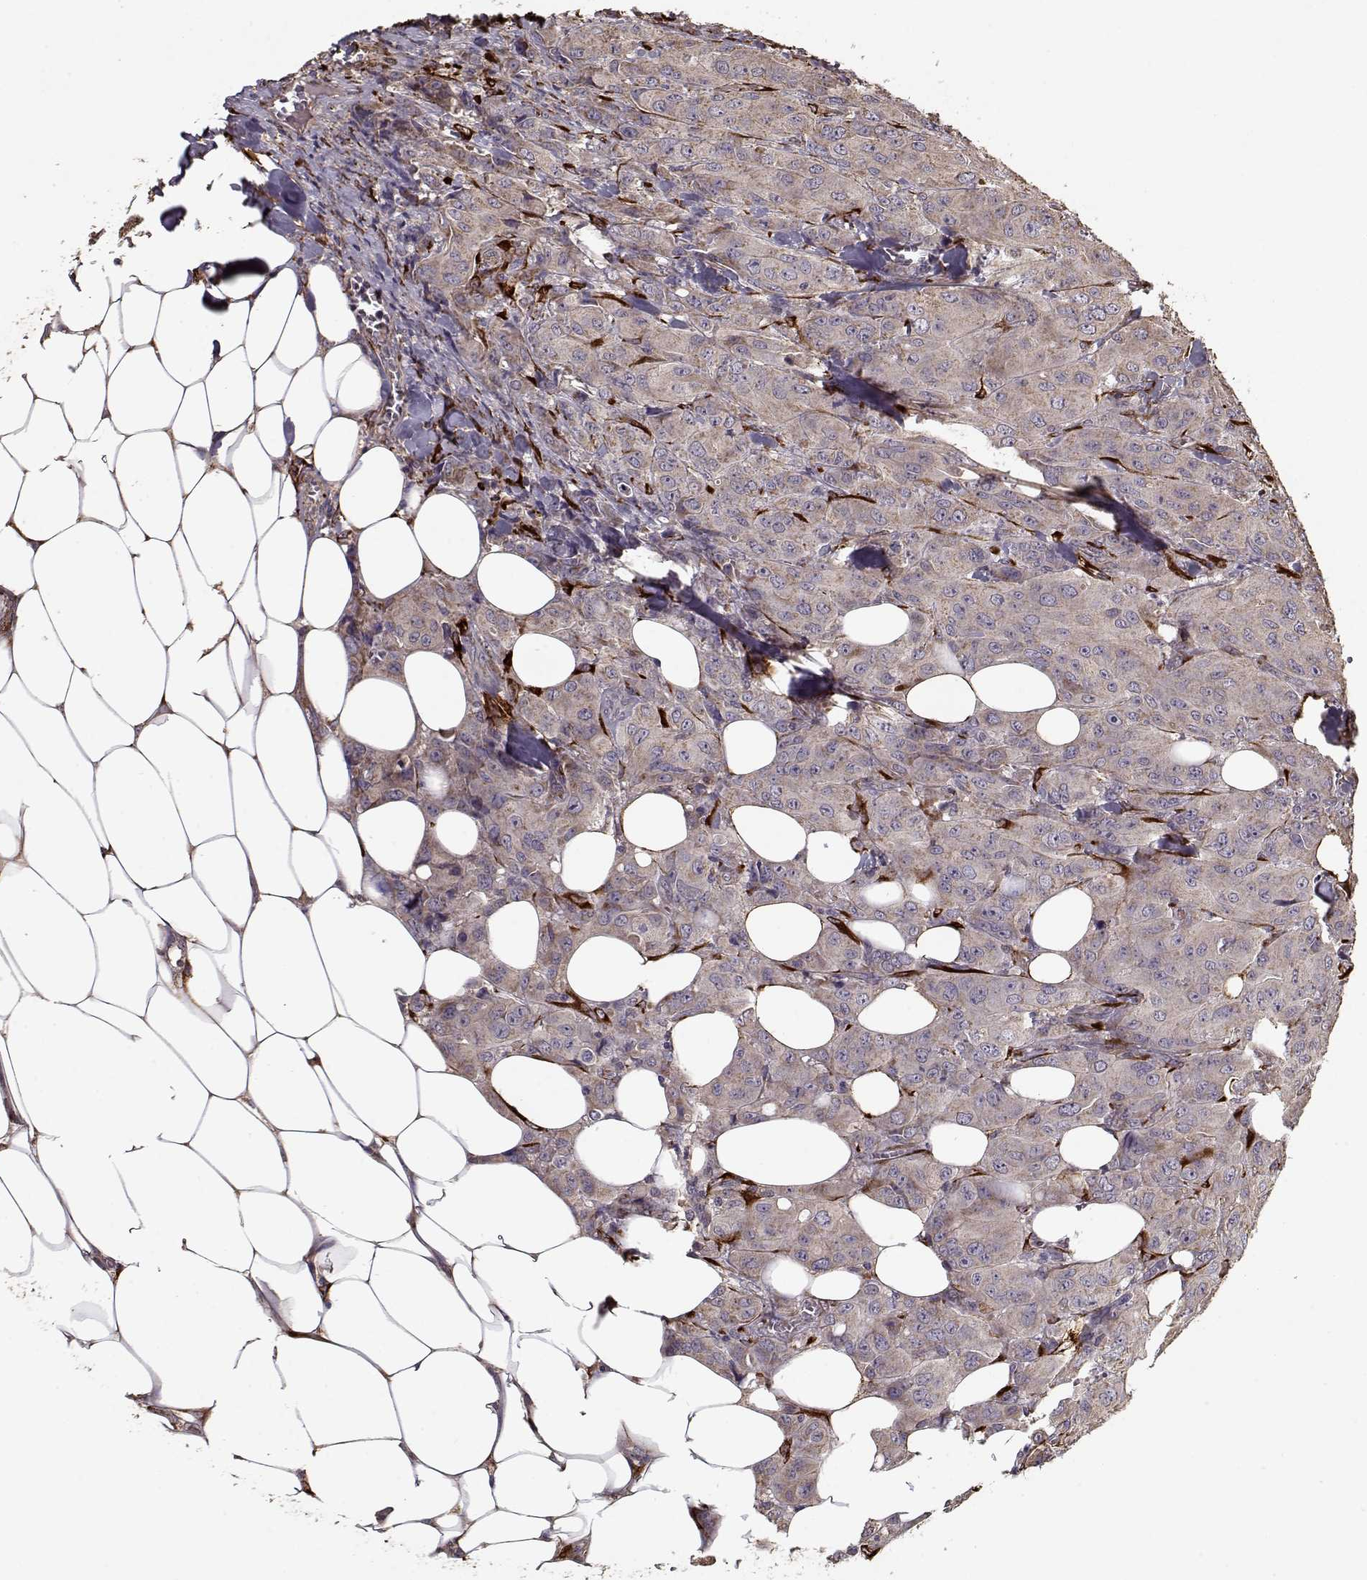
{"staining": {"intensity": "weak", "quantity": ">75%", "location": "cytoplasmic/membranous"}, "tissue": "breast cancer", "cell_type": "Tumor cells", "image_type": "cancer", "snomed": [{"axis": "morphology", "description": "Duct carcinoma"}, {"axis": "topography", "description": "Breast"}], "caption": "This photomicrograph displays breast cancer stained with IHC to label a protein in brown. The cytoplasmic/membranous of tumor cells show weak positivity for the protein. Nuclei are counter-stained blue.", "gene": "IMMP1L", "patient": {"sex": "female", "age": 43}}